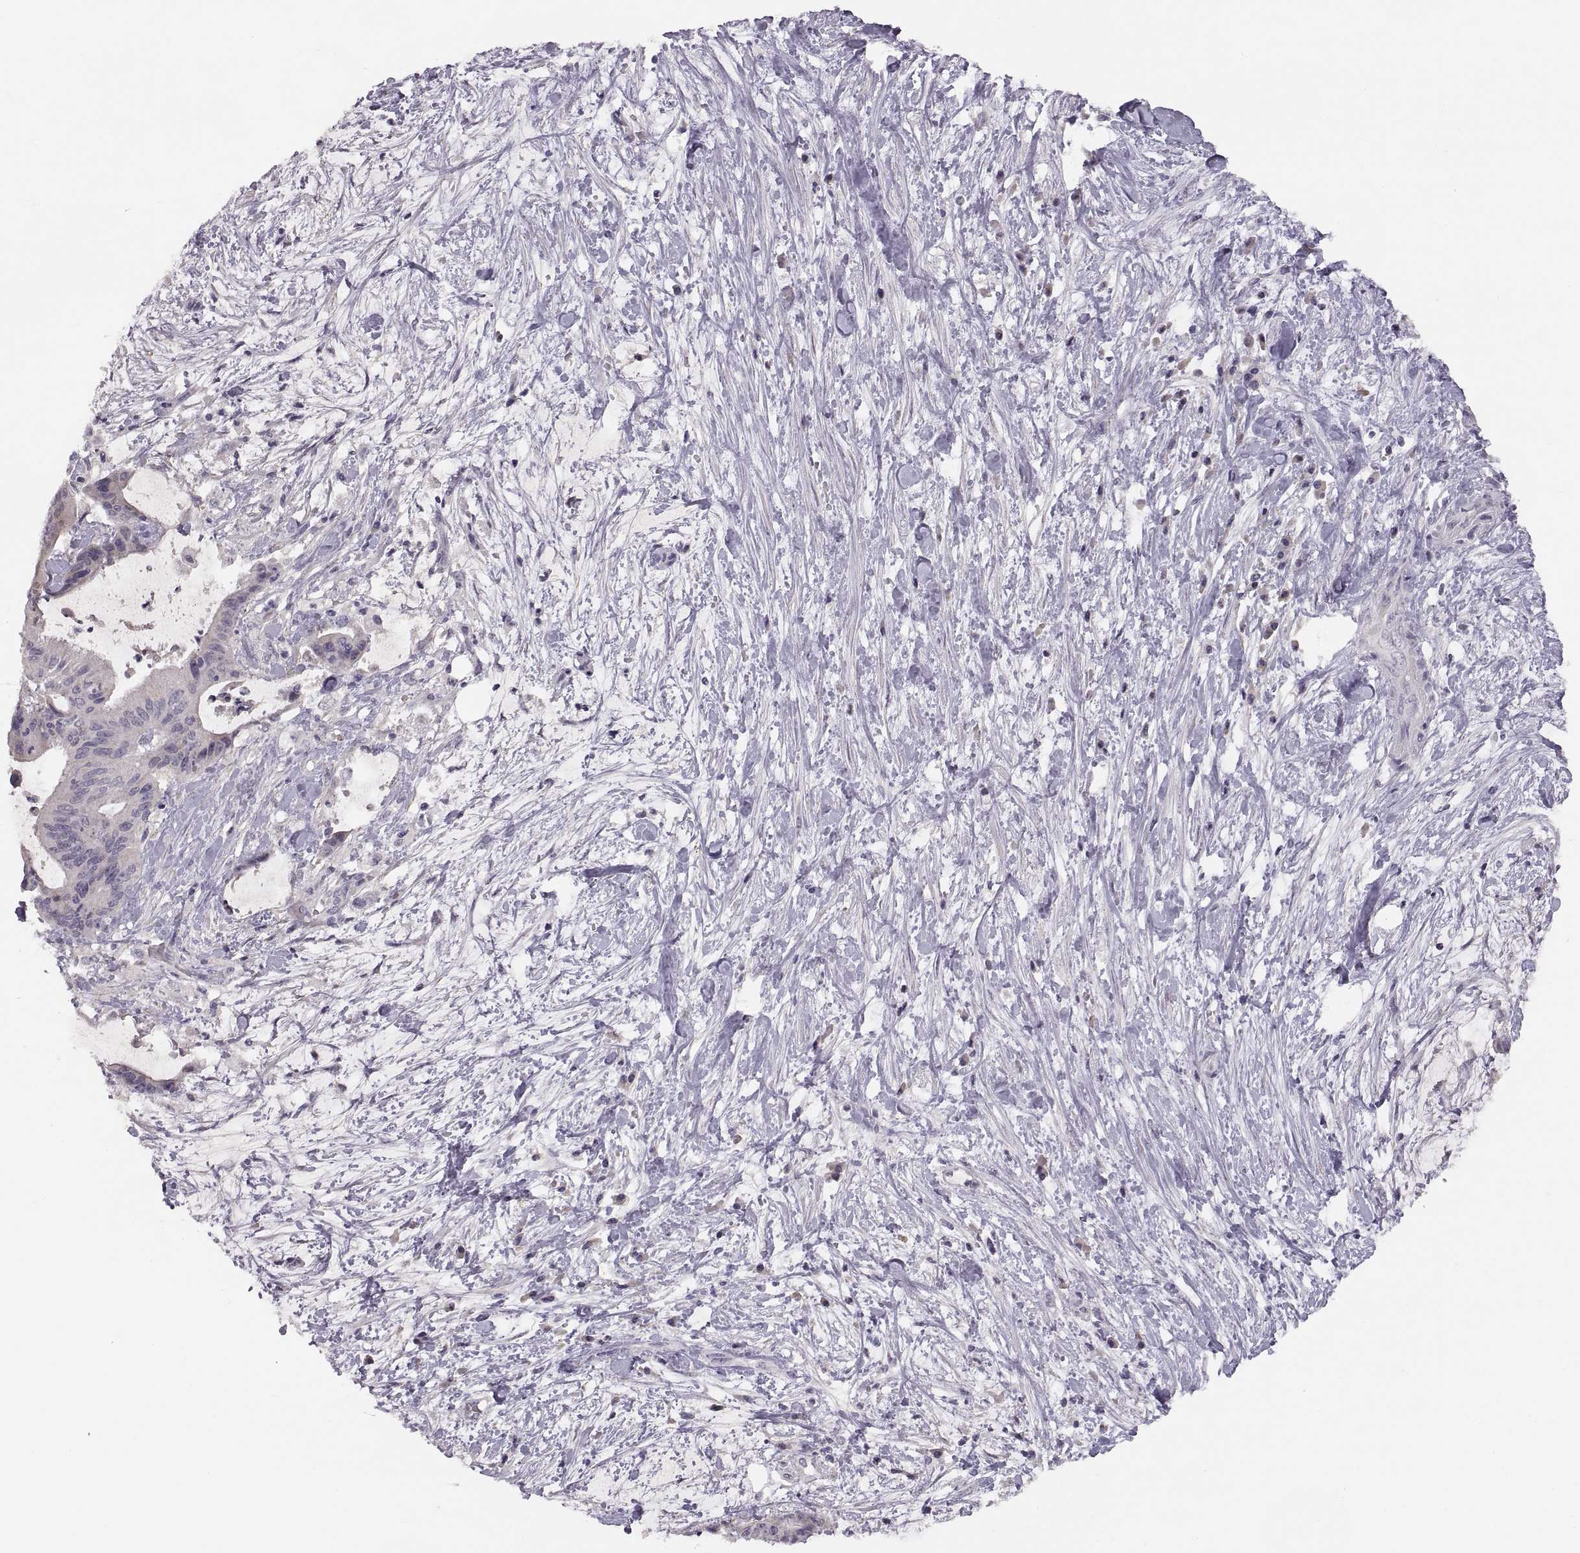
{"staining": {"intensity": "weak", "quantity": ">75%", "location": "cytoplasmic/membranous"}, "tissue": "liver cancer", "cell_type": "Tumor cells", "image_type": "cancer", "snomed": [{"axis": "morphology", "description": "Cholangiocarcinoma"}, {"axis": "topography", "description": "Liver"}], "caption": "Liver cancer (cholangiocarcinoma) stained with a protein marker reveals weak staining in tumor cells.", "gene": "CDH2", "patient": {"sex": "female", "age": 73}}